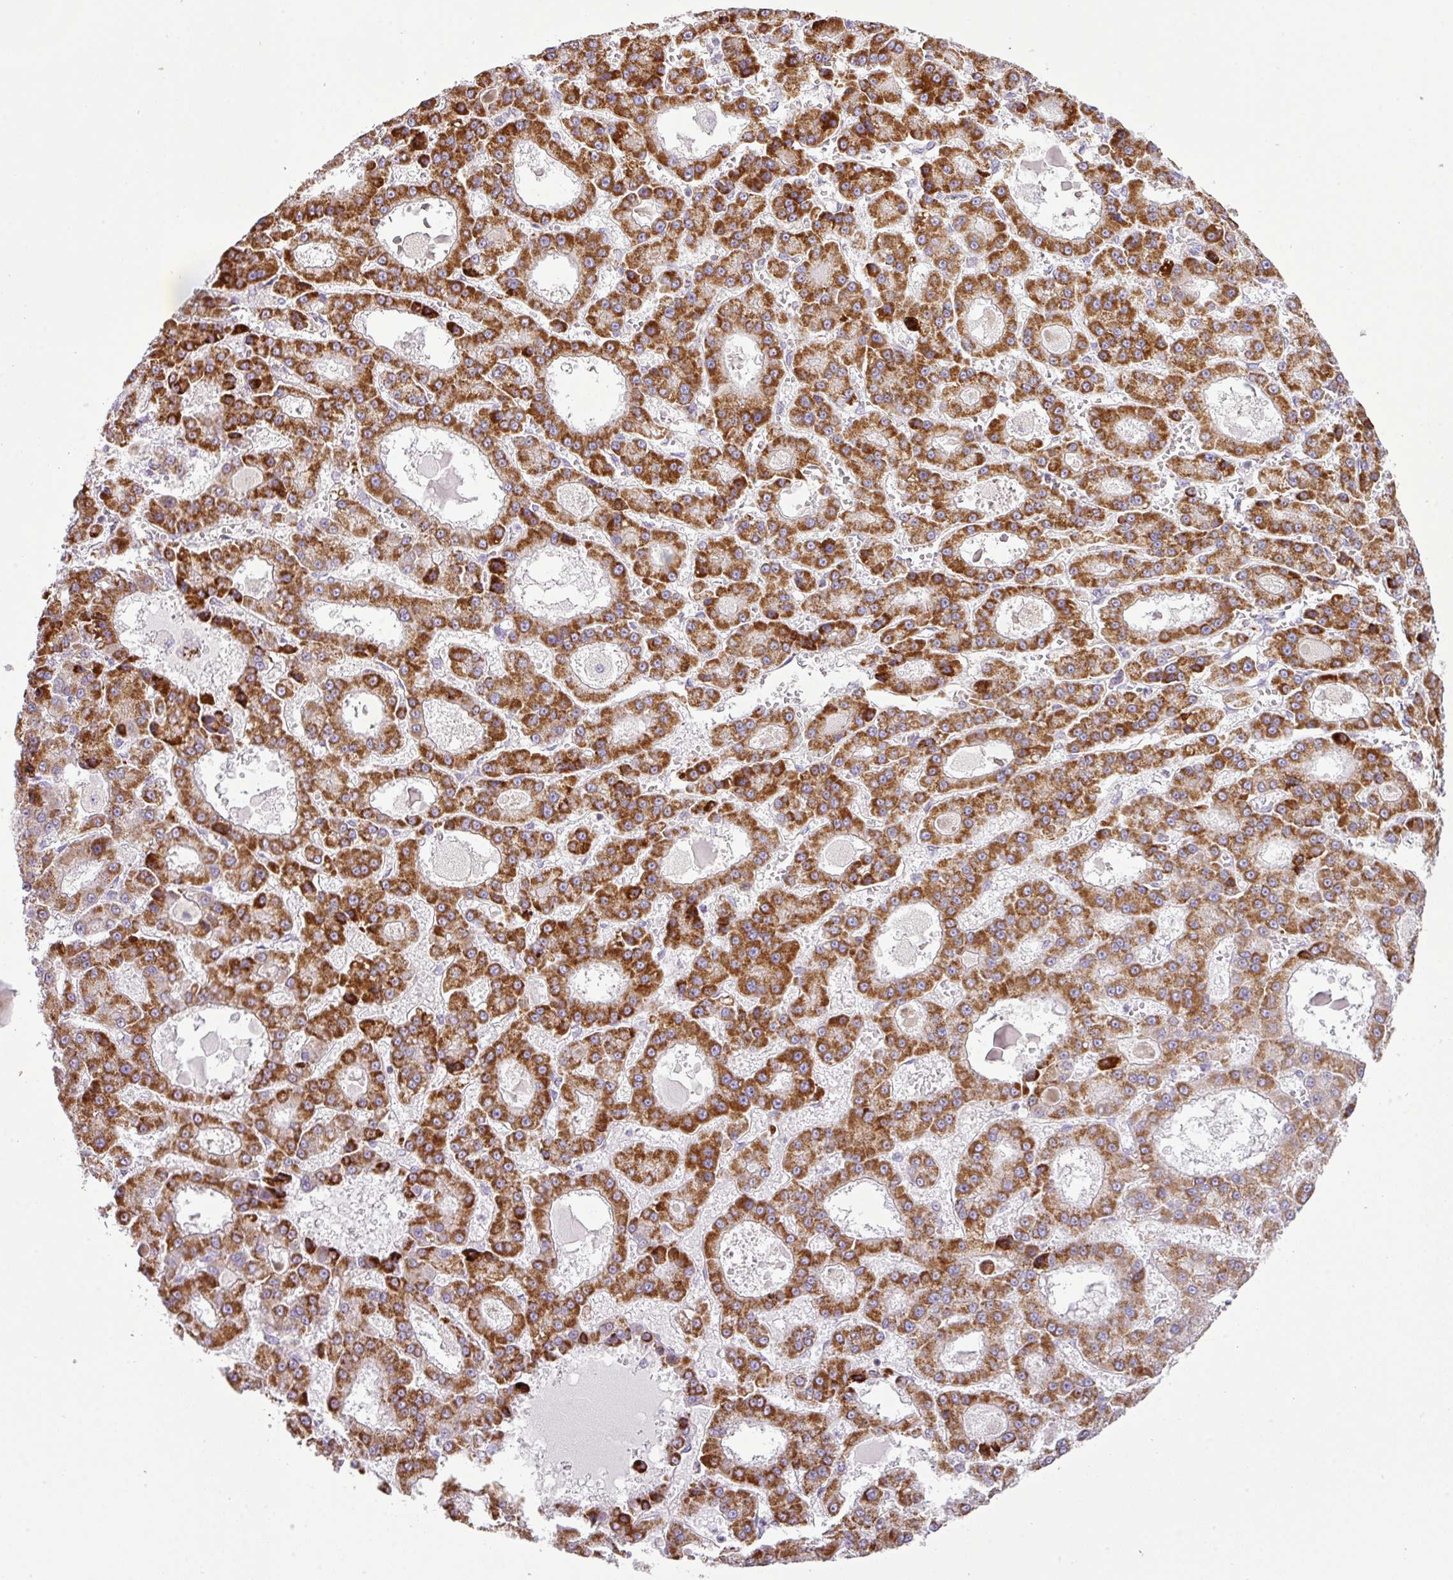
{"staining": {"intensity": "strong", "quantity": ">75%", "location": "cytoplasmic/membranous"}, "tissue": "liver cancer", "cell_type": "Tumor cells", "image_type": "cancer", "snomed": [{"axis": "morphology", "description": "Carcinoma, Hepatocellular, NOS"}, {"axis": "topography", "description": "Liver"}], "caption": "Immunohistochemistry staining of liver hepatocellular carcinoma, which demonstrates high levels of strong cytoplasmic/membranous staining in about >75% of tumor cells indicating strong cytoplasmic/membranous protein staining. The staining was performed using DAB (brown) for protein detection and nuclei were counterstained in hematoxylin (blue).", "gene": "ZNF81", "patient": {"sex": "male", "age": 70}}